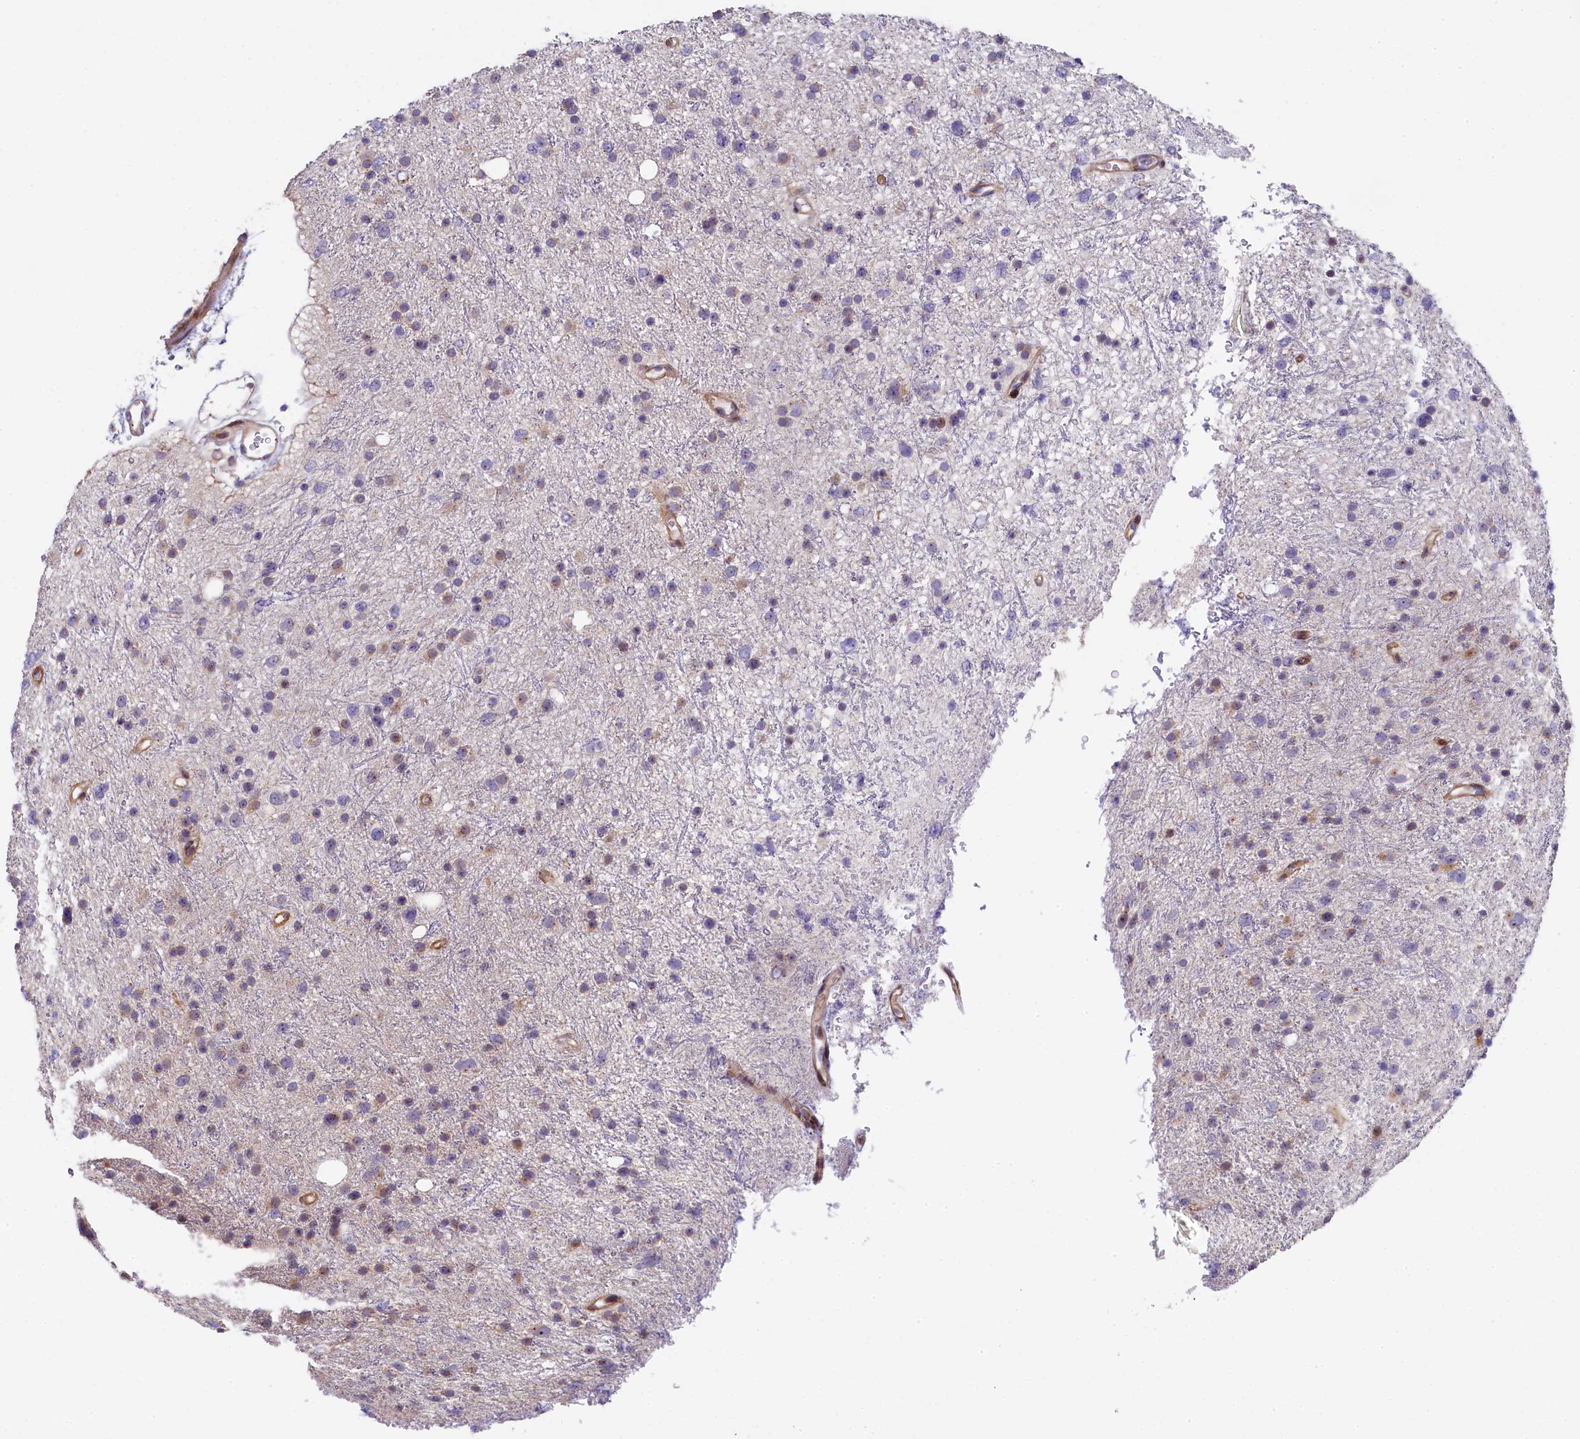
{"staining": {"intensity": "weak", "quantity": "<25%", "location": "cytoplasmic/membranous"}, "tissue": "glioma", "cell_type": "Tumor cells", "image_type": "cancer", "snomed": [{"axis": "morphology", "description": "Glioma, malignant, Low grade"}, {"axis": "topography", "description": "Cerebral cortex"}], "caption": "Tumor cells are negative for brown protein staining in glioma. The staining is performed using DAB brown chromogen with nuclei counter-stained in using hematoxylin.", "gene": "TGDS", "patient": {"sex": "female", "age": 39}}